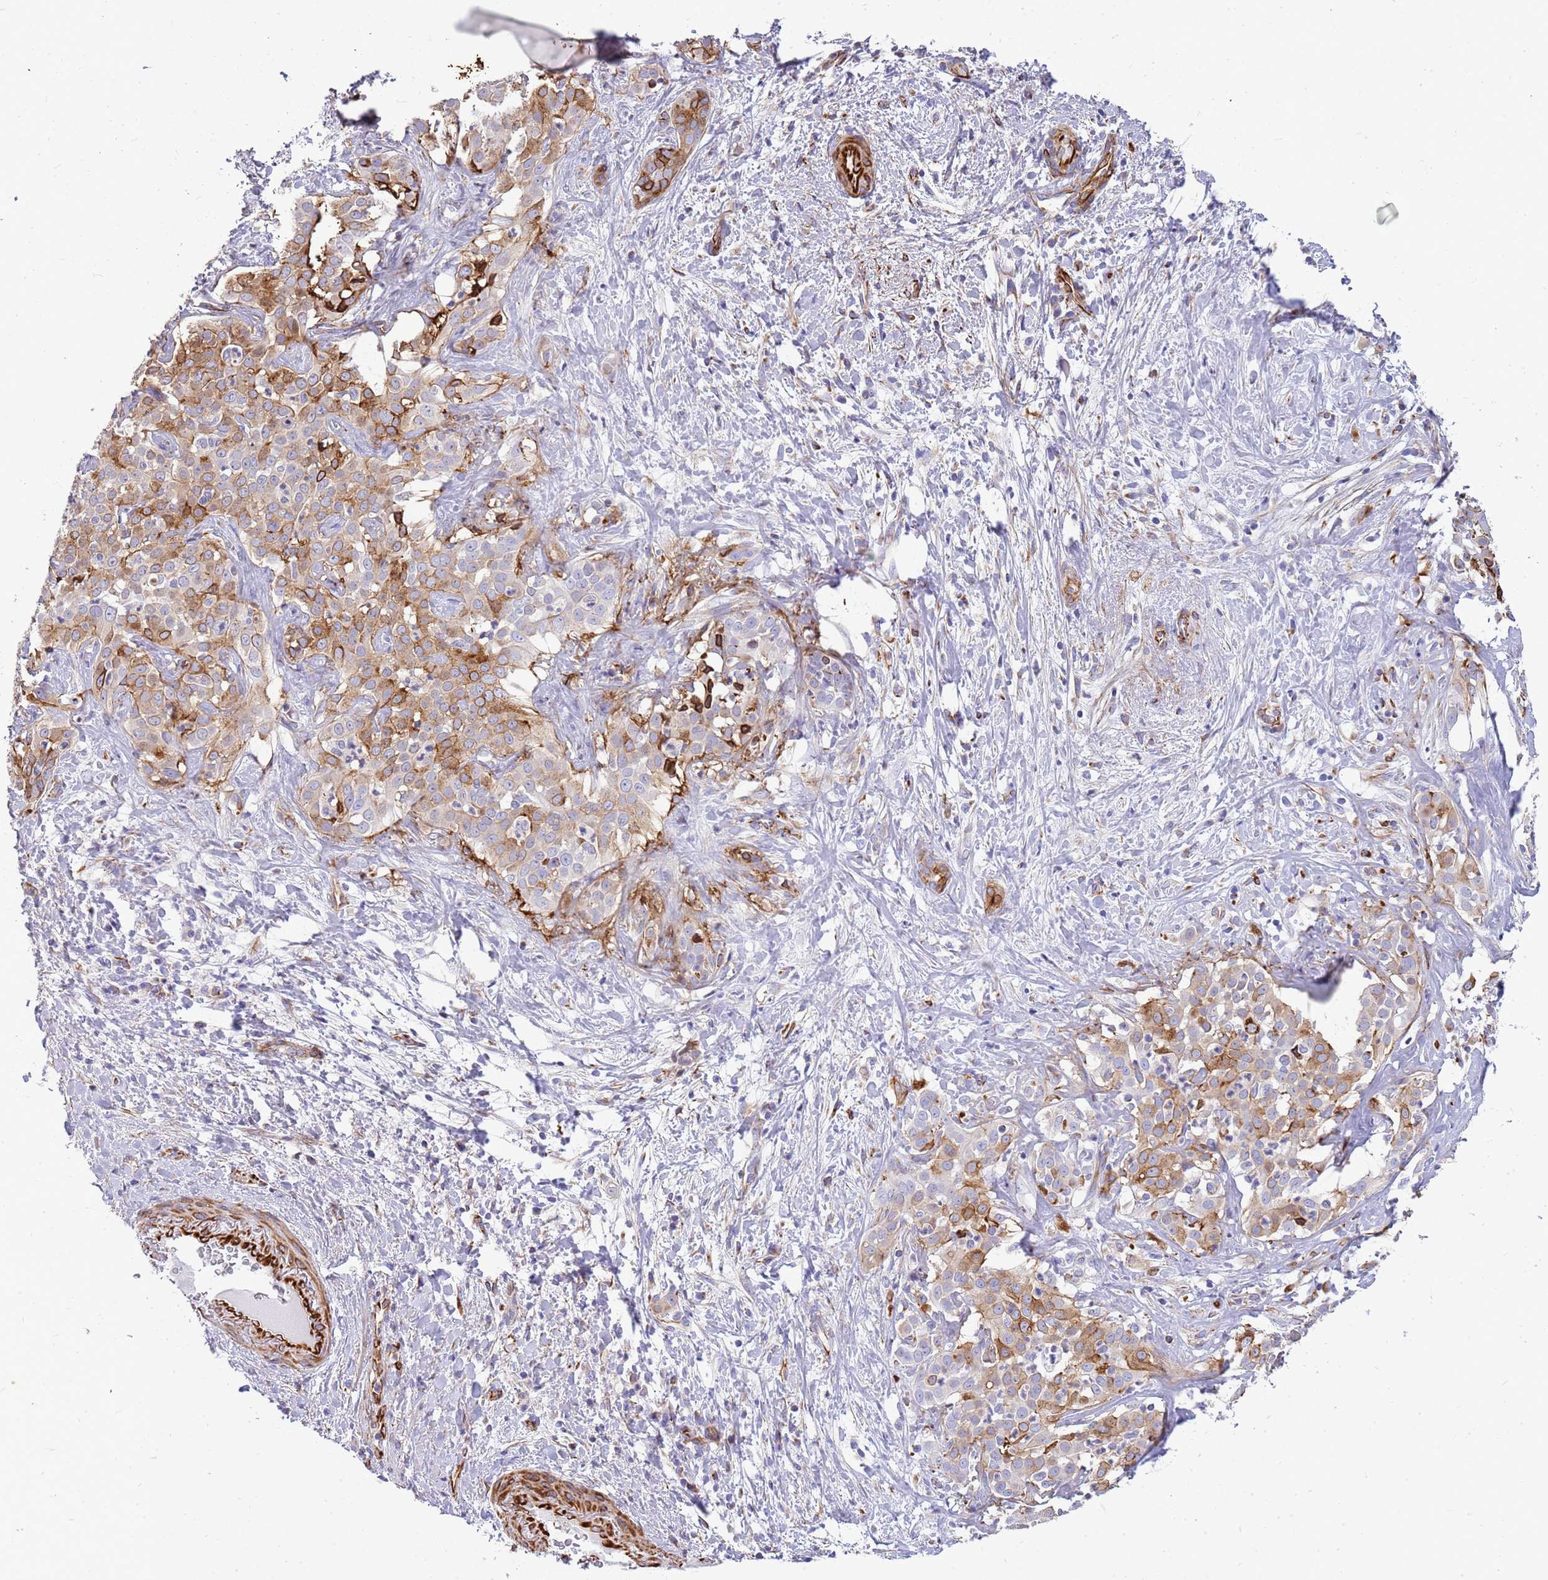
{"staining": {"intensity": "moderate", "quantity": "<25%", "location": "cytoplasmic/membranous"}, "tissue": "liver cancer", "cell_type": "Tumor cells", "image_type": "cancer", "snomed": [{"axis": "morphology", "description": "Cholangiocarcinoma"}, {"axis": "topography", "description": "Liver"}], "caption": "Brown immunohistochemical staining in liver cancer (cholangiocarcinoma) displays moderate cytoplasmic/membranous expression in approximately <25% of tumor cells.", "gene": "ZDHHC1", "patient": {"sex": "male", "age": 67}}